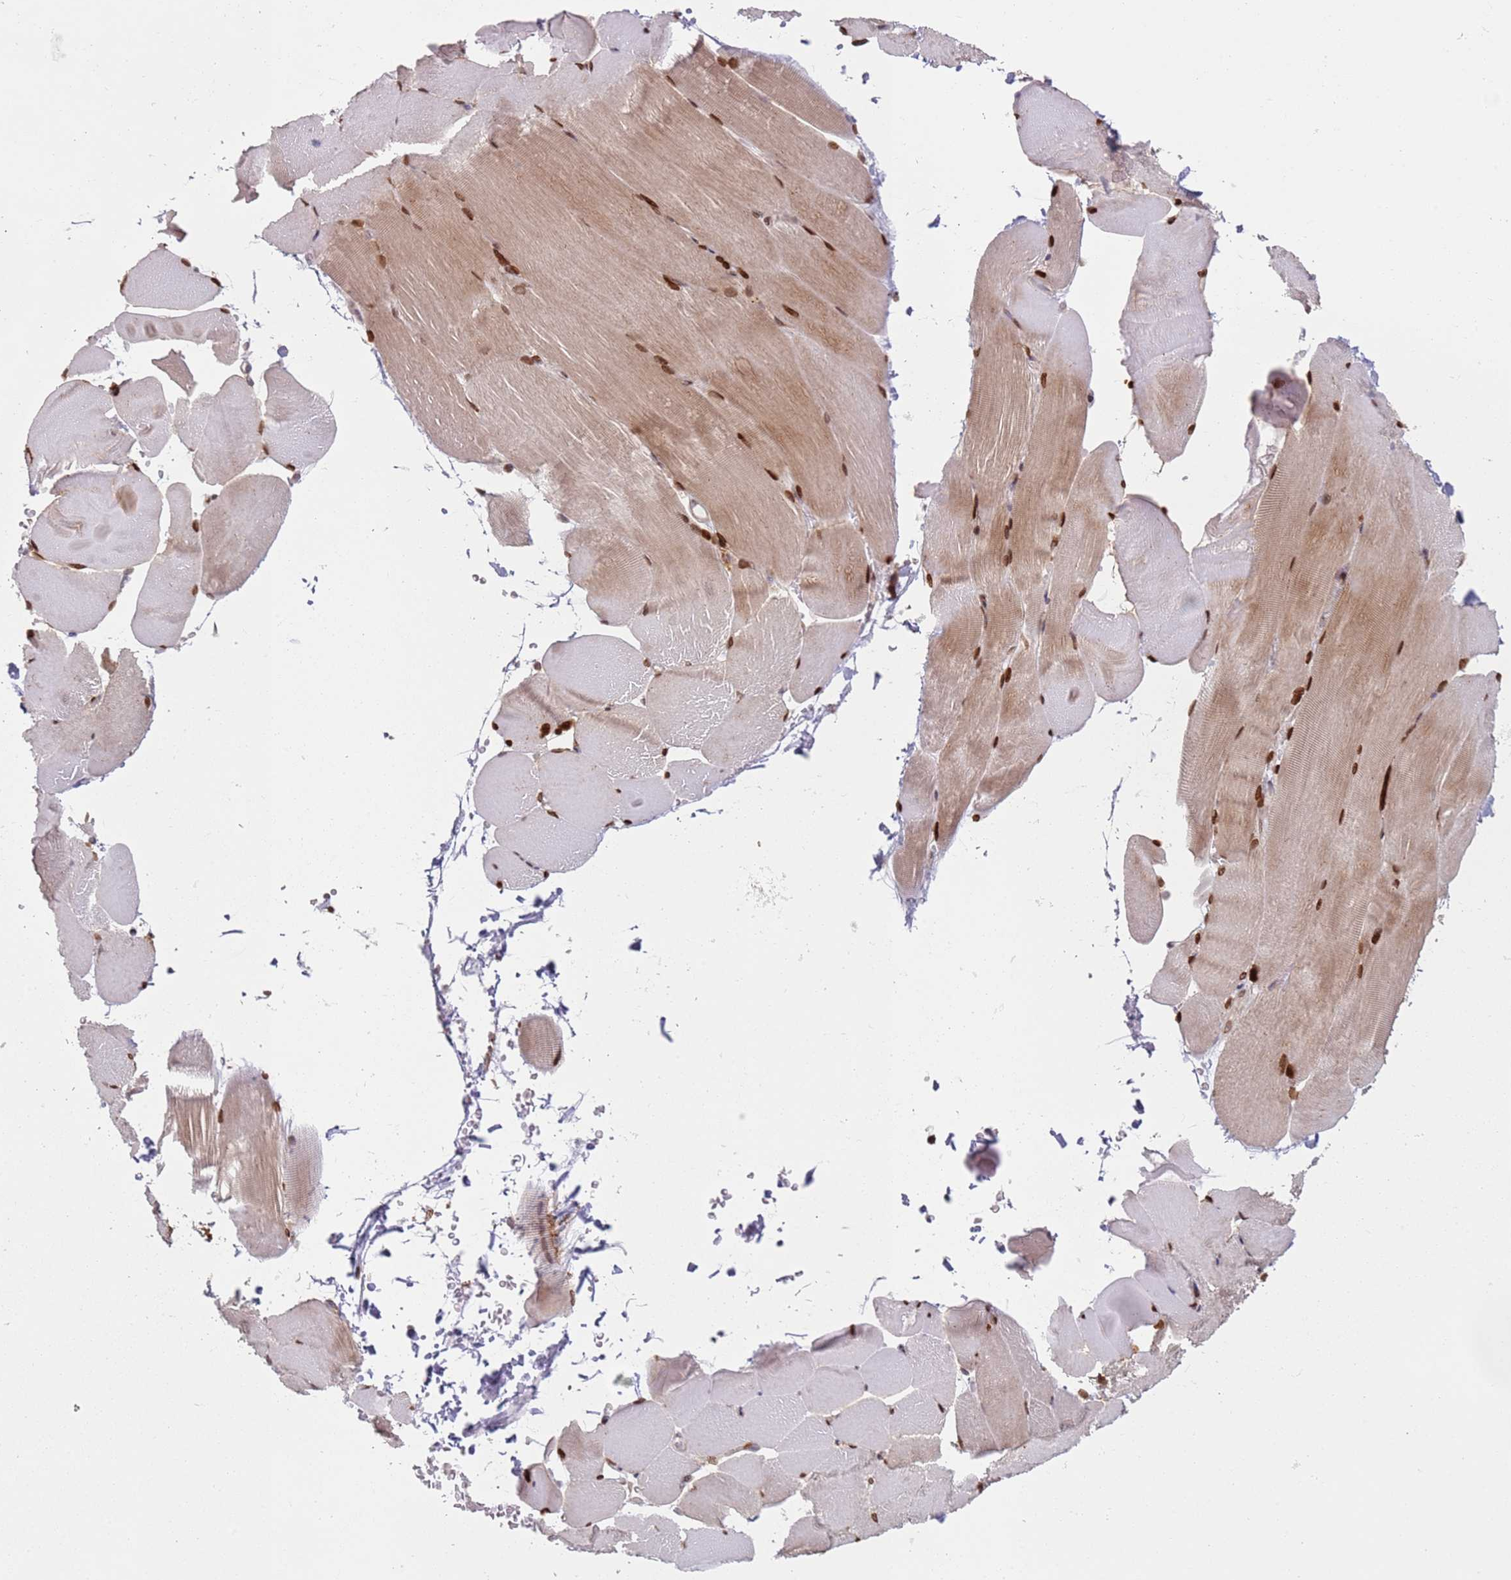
{"staining": {"intensity": "moderate", "quantity": "25%-75%", "location": "cytoplasmic/membranous,nuclear"}, "tissue": "skeletal muscle", "cell_type": "Myocytes", "image_type": "normal", "snomed": [{"axis": "morphology", "description": "Normal tissue, NOS"}, {"axis": "topography", "description": "Skeletal muscle"}, {"axis": "topography", "description": "Parathyroid gland"}], "caption": "High-magnification brightfield microscopy of unremarkable skeletal muscle stained with DAB (brown) and counterstained with hematoxylin (blue). myocytes exhibit moderate cytoplasmic/membranous,nuclear positivity is appreciated in about25%-75% of cells. (Stains: DAB (3,3'-diaminobenzidine) in brown, nuclei in blue, Microscopy: brightfield microscopy at high magnification).", "gene": "HNRNPLL", "patient": {"sex": "female", "age": 37}}